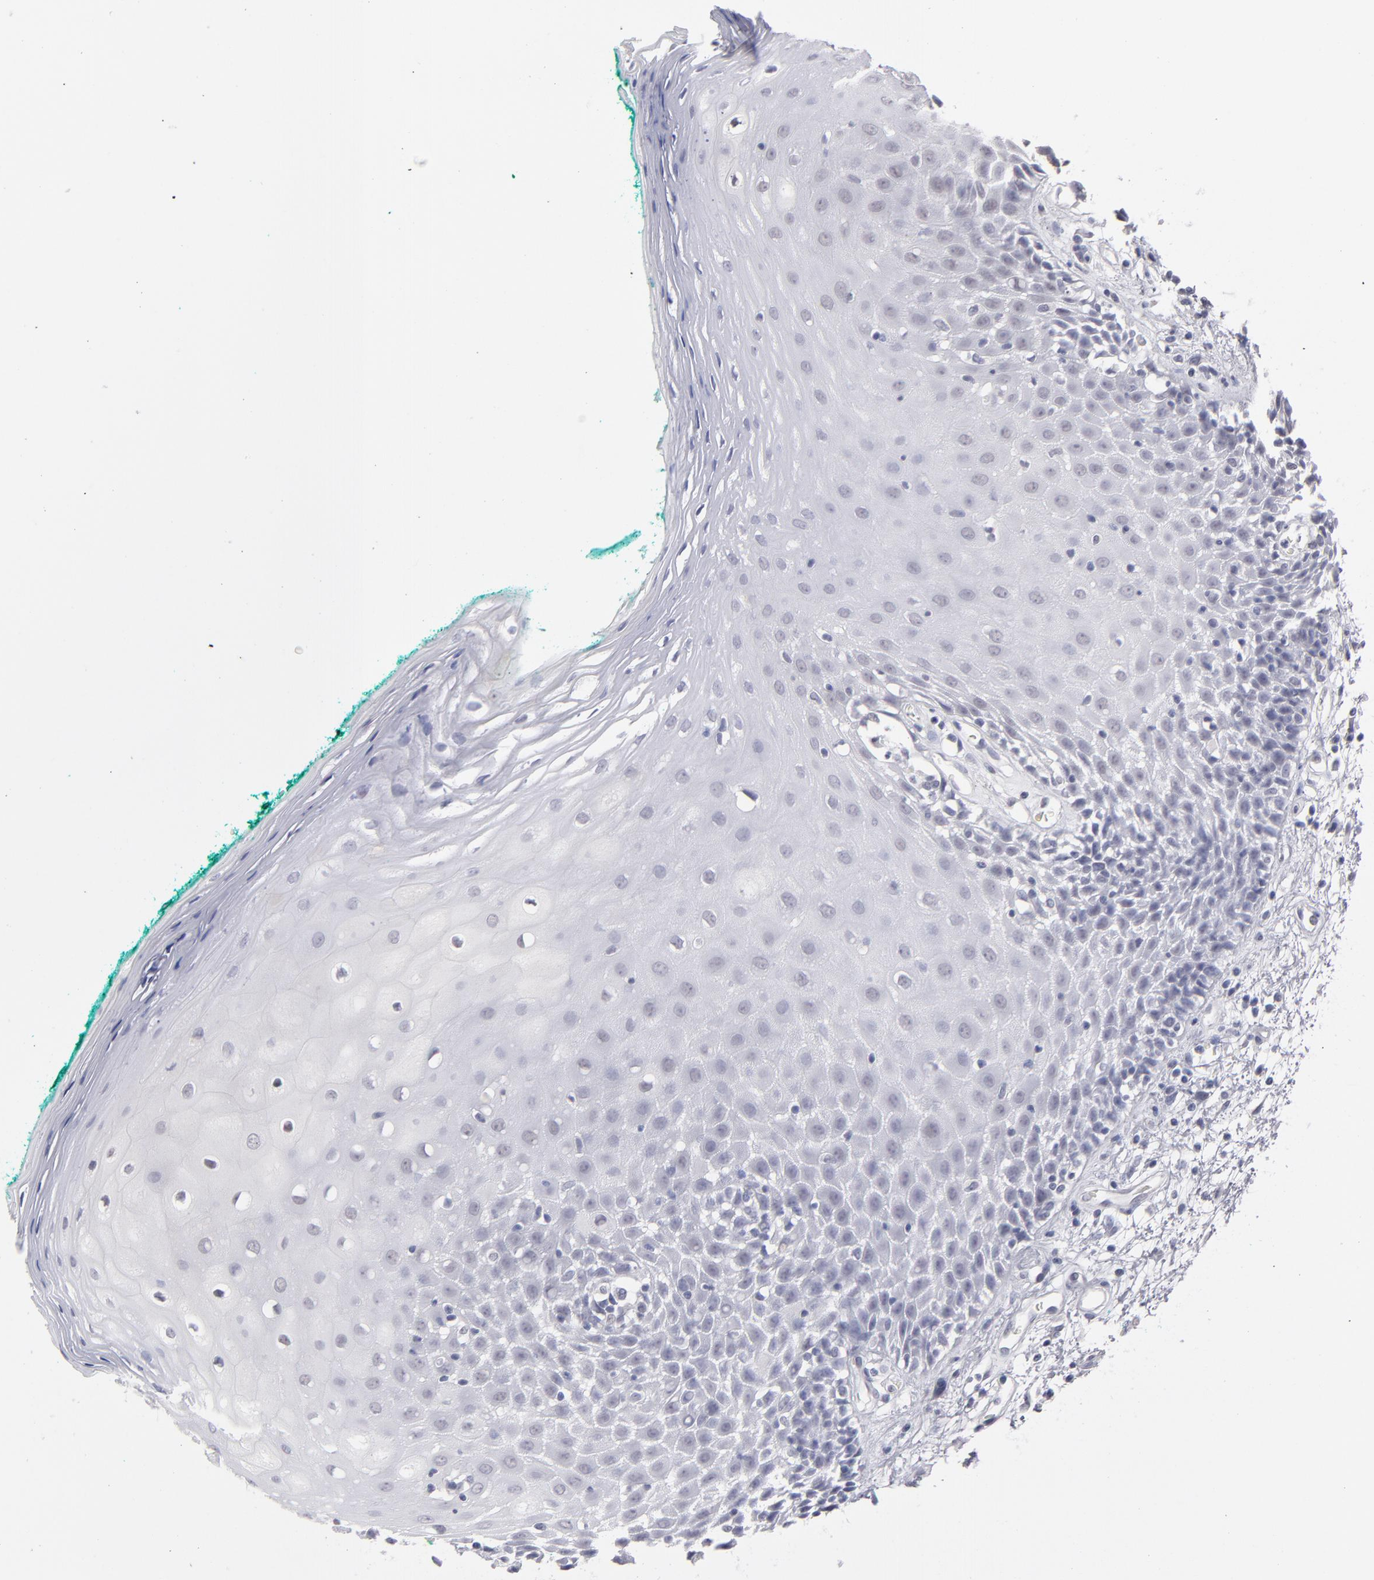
{"staining": {"intensity": "negative", "quantity": "none", "location": "none"}, "tissue": "oral mucosa", "cell_type": "Squamous epithelial cells", "image_type": "normal", "snomed": [{"axis": "morphology", "description": "Normal tissue, NOS"}, {"axis": "morphology", "description": "Squamous cell carcinoma, NOS"}, {"axis": "topography", "description": "Skeletal muscle"}, {"axis": "topography", "description": "Oral tissue"}, {"axis": "topography", "description": "Head-Neck"}], "caption": "IHC image of unremarkable human oral mucosa stained for a protein (brown), which demonstrates no positivity in squamous epithelial cells.", "gene": "TEX11", "patient": {"sex": "female", "age": 84}}